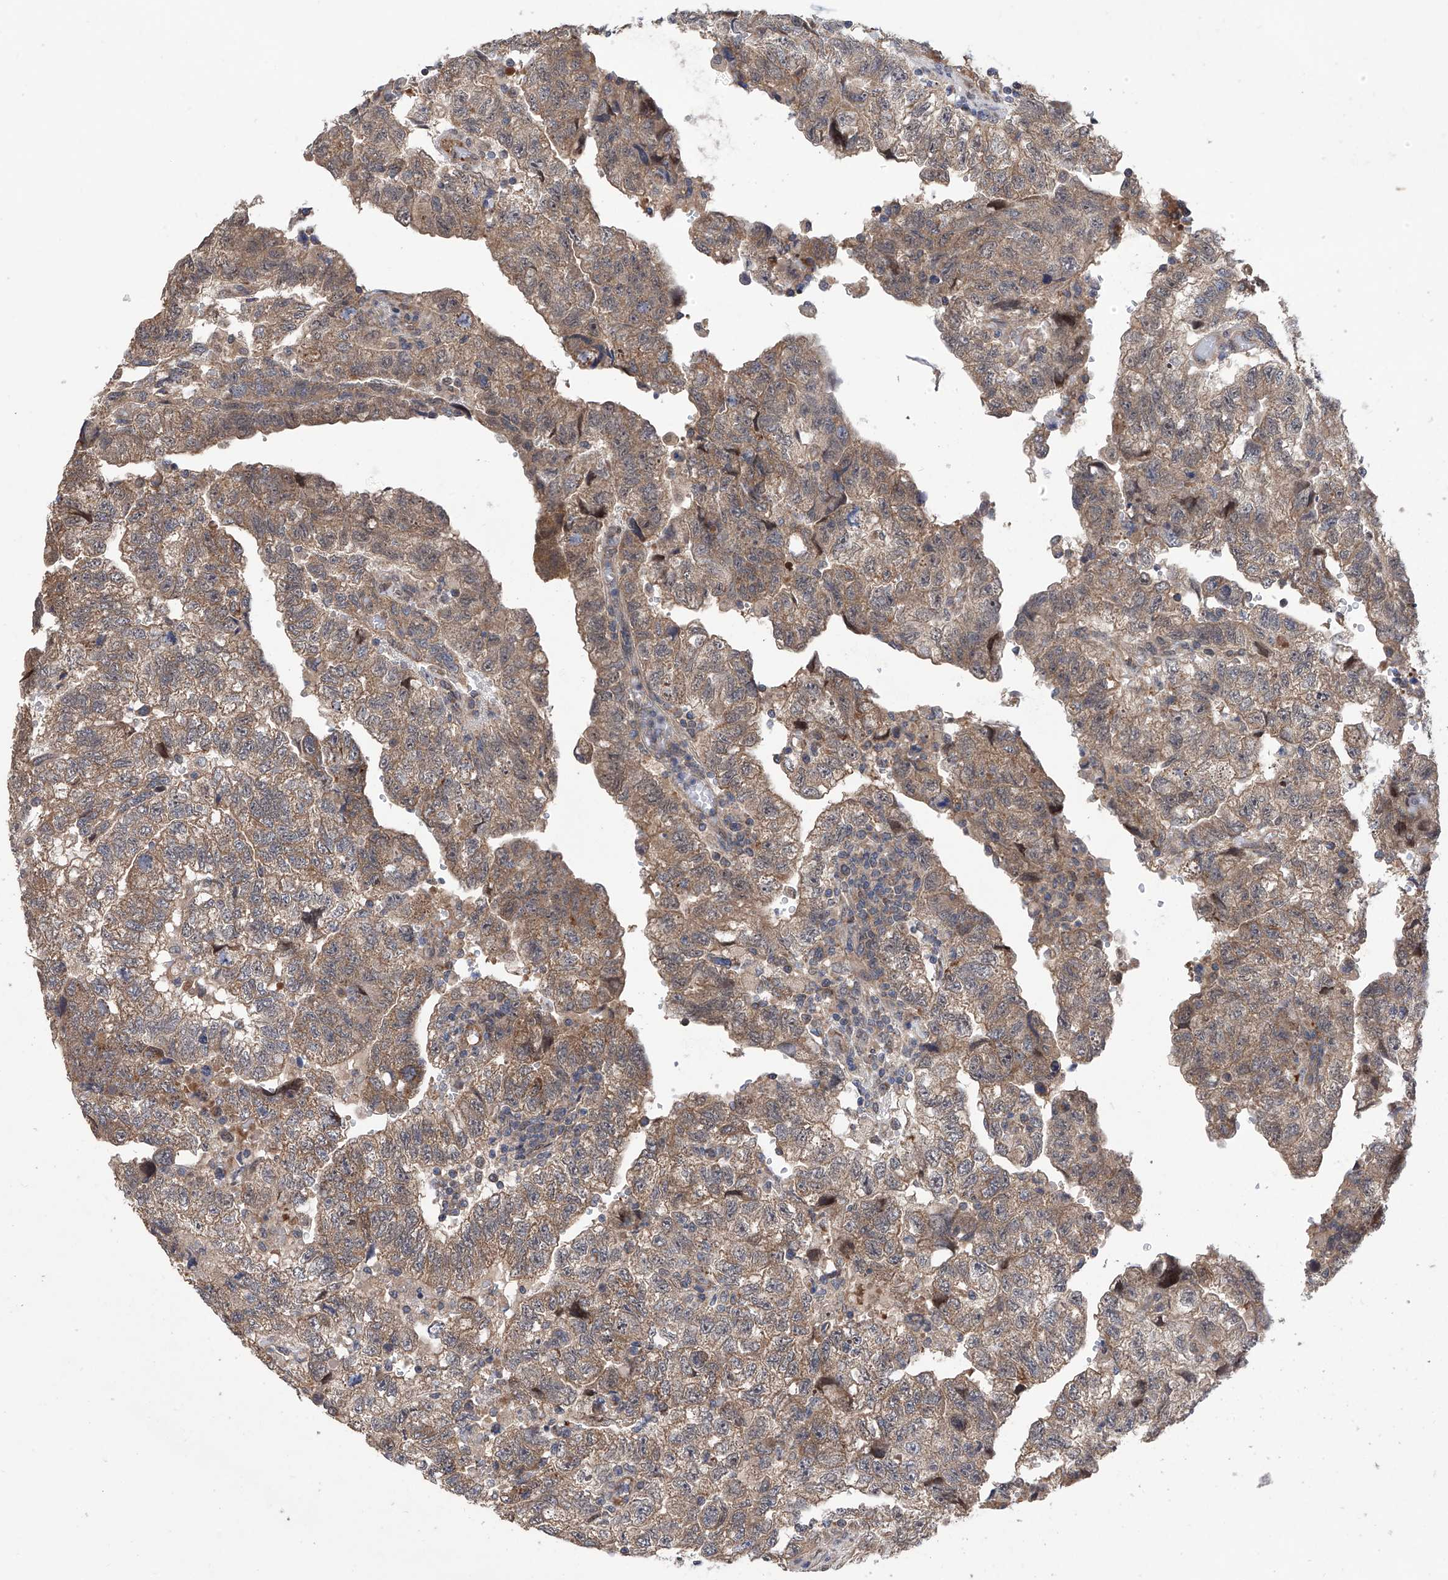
{"staining": {"intensity": "weak", "quantity": ">75%", "location": "cytoplasmic/membranous"}, "tissue": "testis cancer", "cell_type": "Tumor cells", "image_type": "cancer", "snomed": [{"axis": "morphology", "description": "Carcinoma, Embryonal, NOS"}, {"axis": "topography", "description": "Testis"}], "caption": "Immunohistochemistry (DAB) staining of testis cancer (embryonal carcinoma) displays weak cytoplasmic/membranous protein staining in approximately >75% of tumor cells.", "gene": "USP45", "patient": {"sex": "male", "age": 36}}